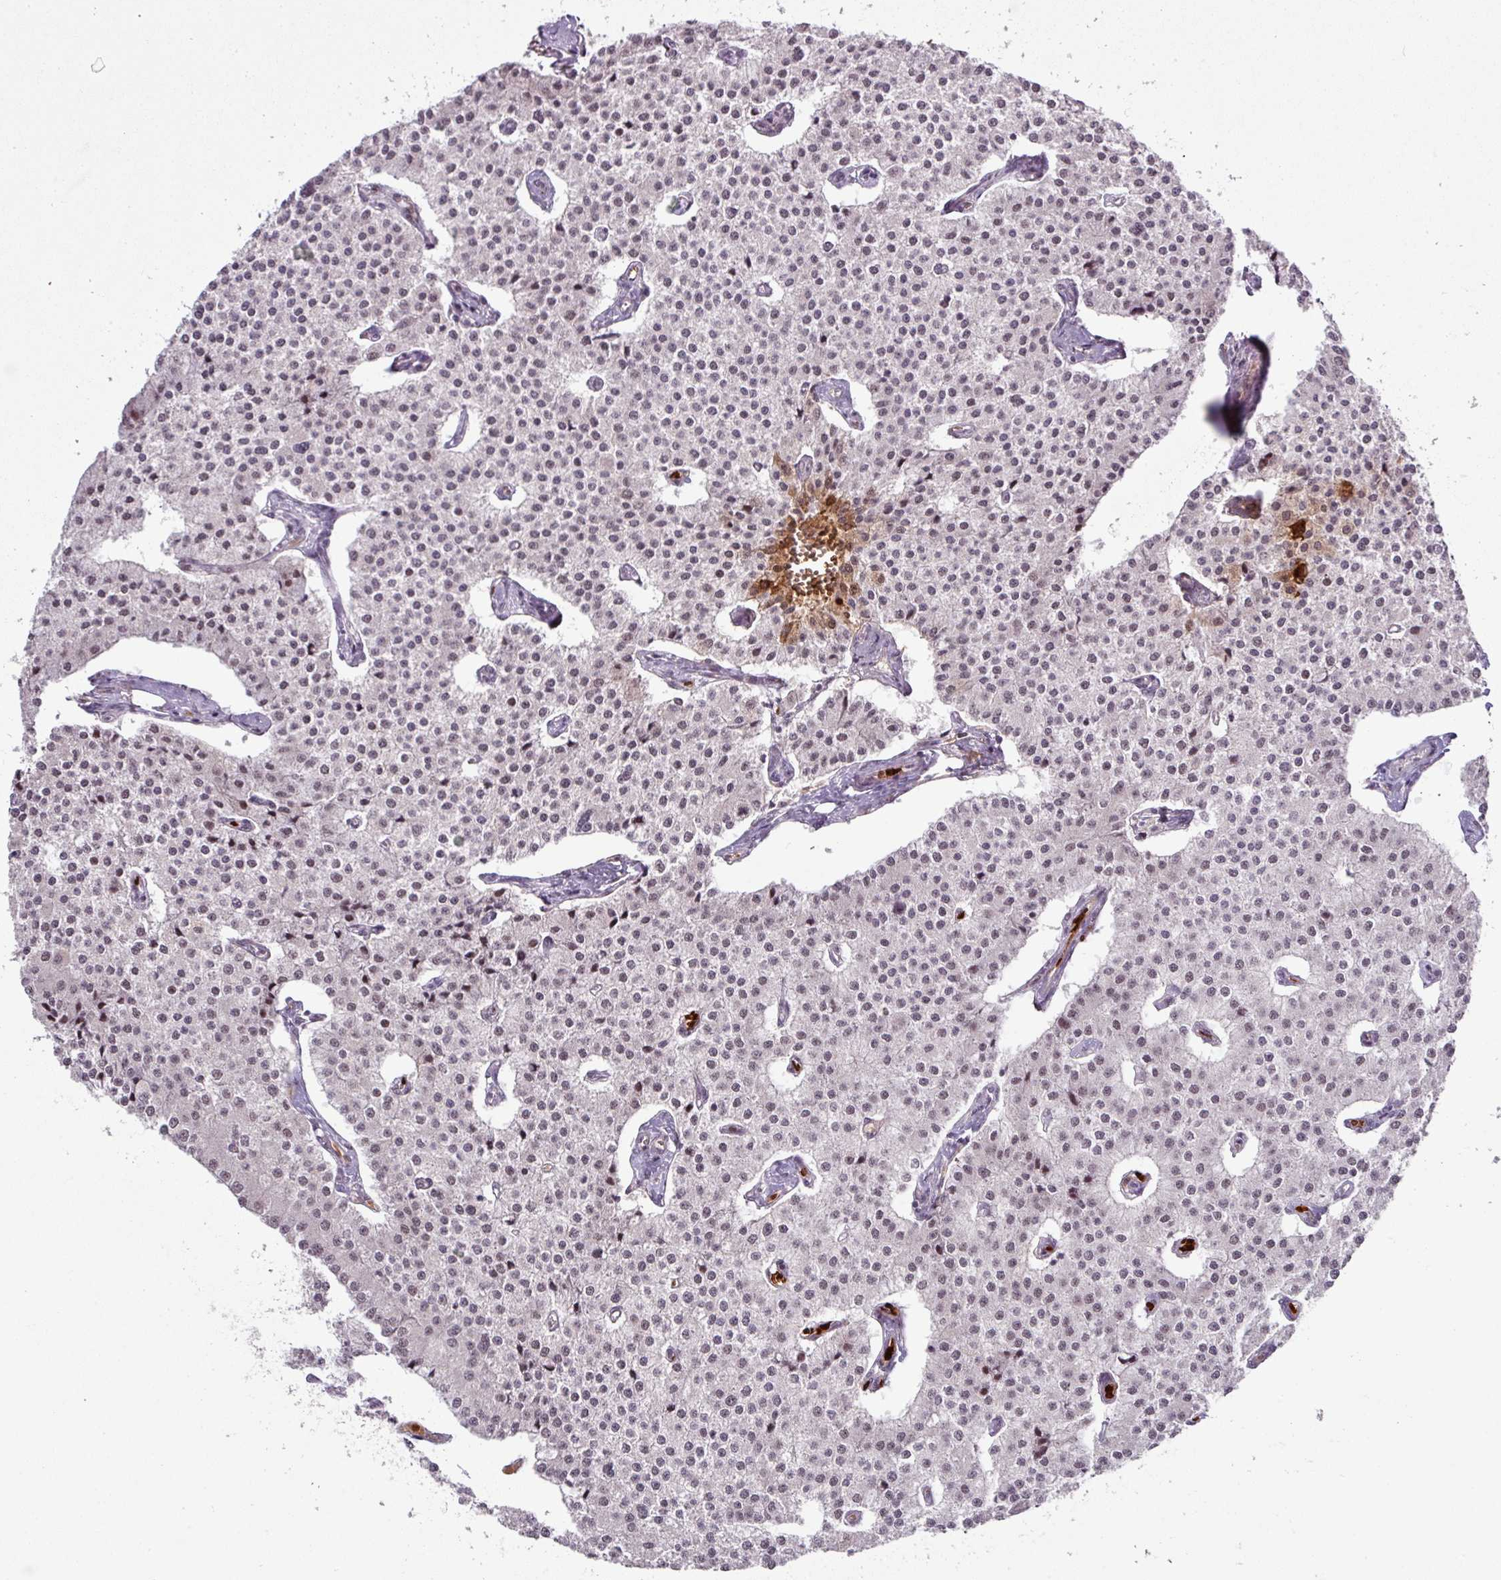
{"staining": {"intensity": "negative", "quantity": "none", "location": "none"}, "tissue": "carcinoid", "cell_type": "Tumor cells", "image_type": "cancer", "snomed": [{"axis": "morphology", "description": "Carcinoid, malignant, NOS"}, {"axis": "topography", "description": "Colon"}], "caption": "An image of carcinoid (malignant) stained for a protein shows no brown staining in tumor cells. (DAB (3,3'-diaminobenzidine) IHC with hematoxylin counter stain).", "gene": "NEIL1", "patient": {"sex": "female", "age": 52}}